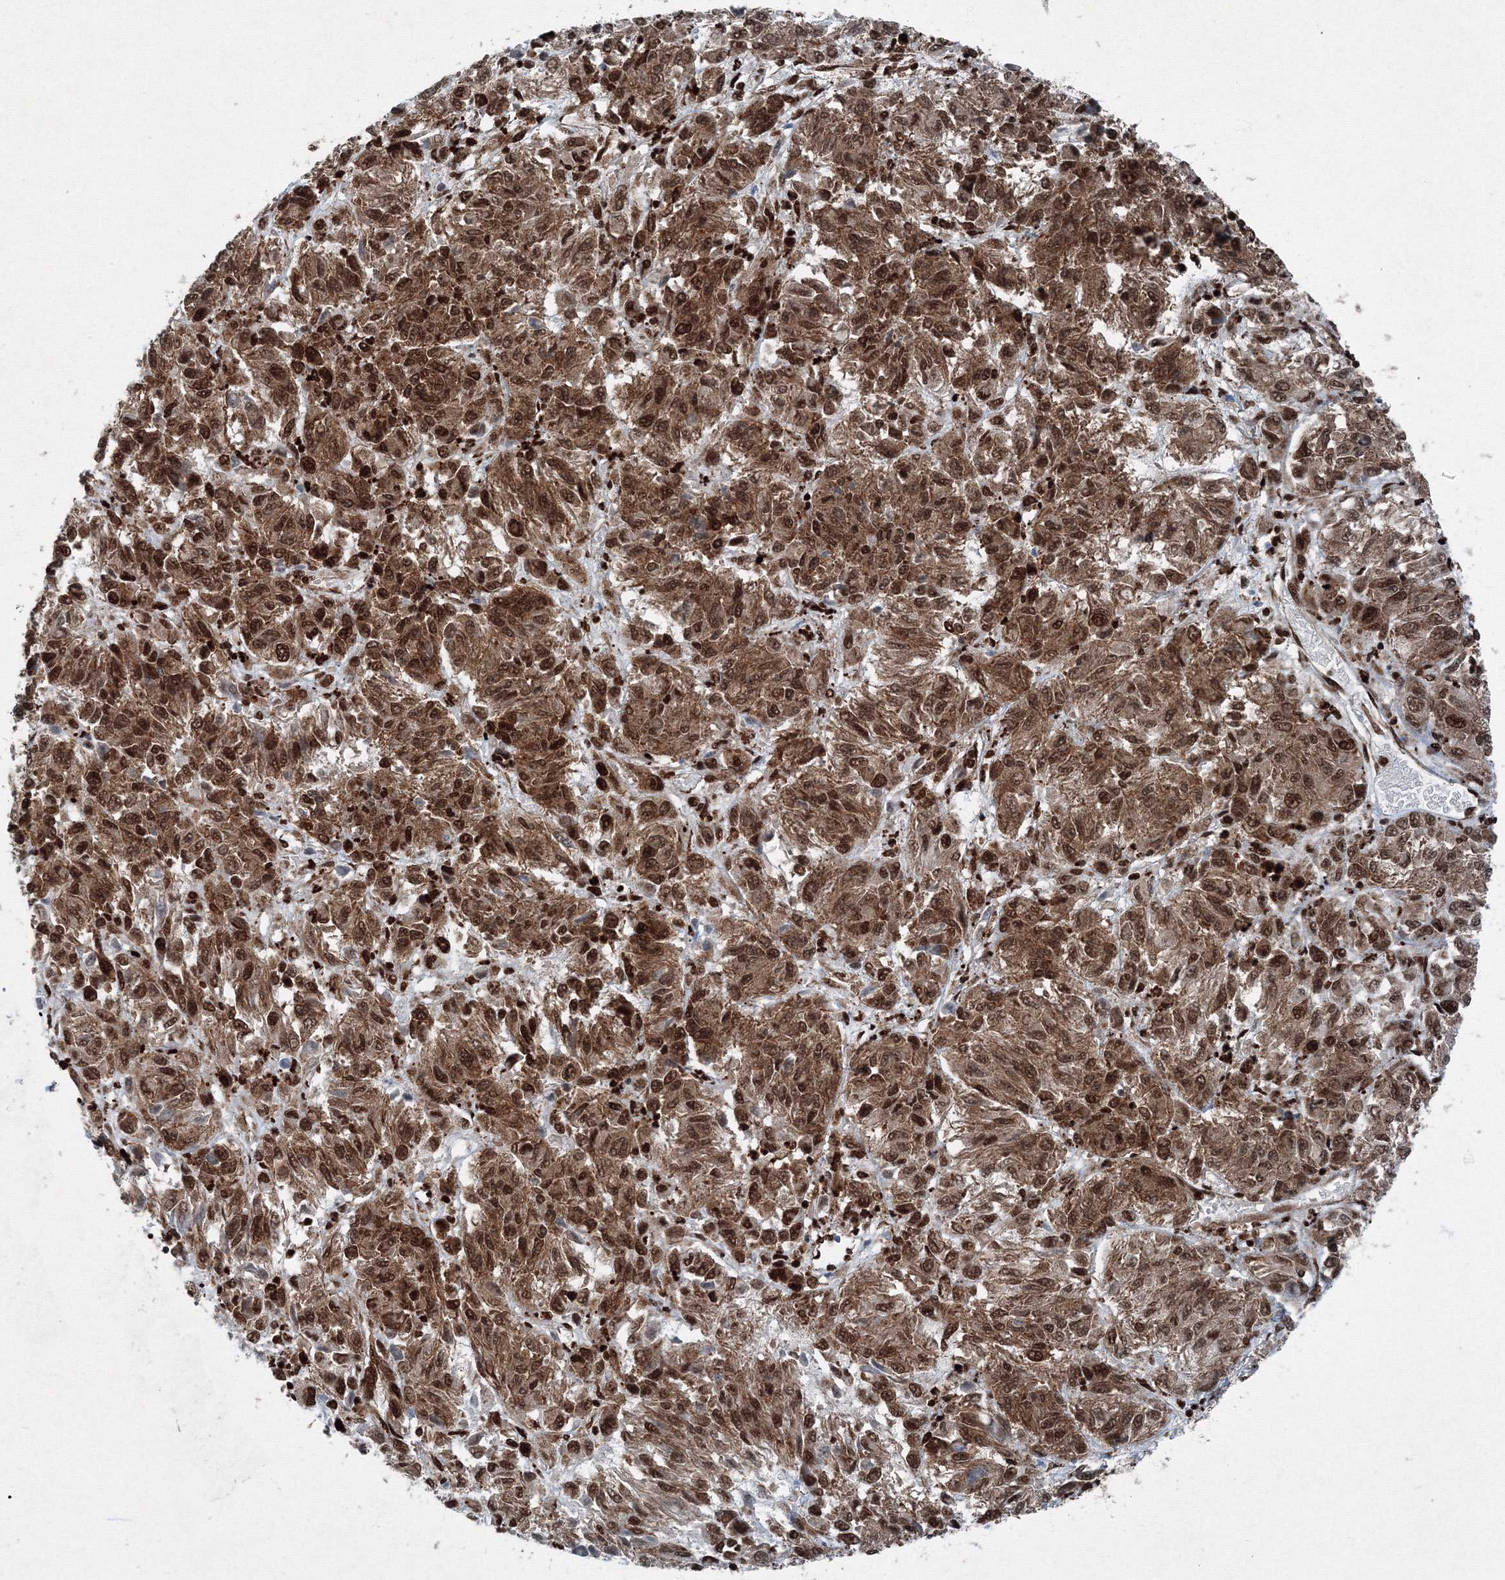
{"staining": {"intensity": "strong", "quantity": ">75%", "location": "cytoplasmic/membranous,nuclear"}, "tissue": "melanoma", "cell_type": "Tumor cells", "image_type": "cancer", "snomed": [{"axis": "morphology", "description": "Malignant melanoma, Metastatic site"}, {"axis": "topography", "description": "Lung"}], "caption": "Malignant melanoma (metastatic site) stained with immunohistochemistry reveals strong cytoplasmic/membranous and nuclear staining in about >75% of tumor cells.", "gene": "SNRPC", "patient": {"sex": "male", "age": 64}}